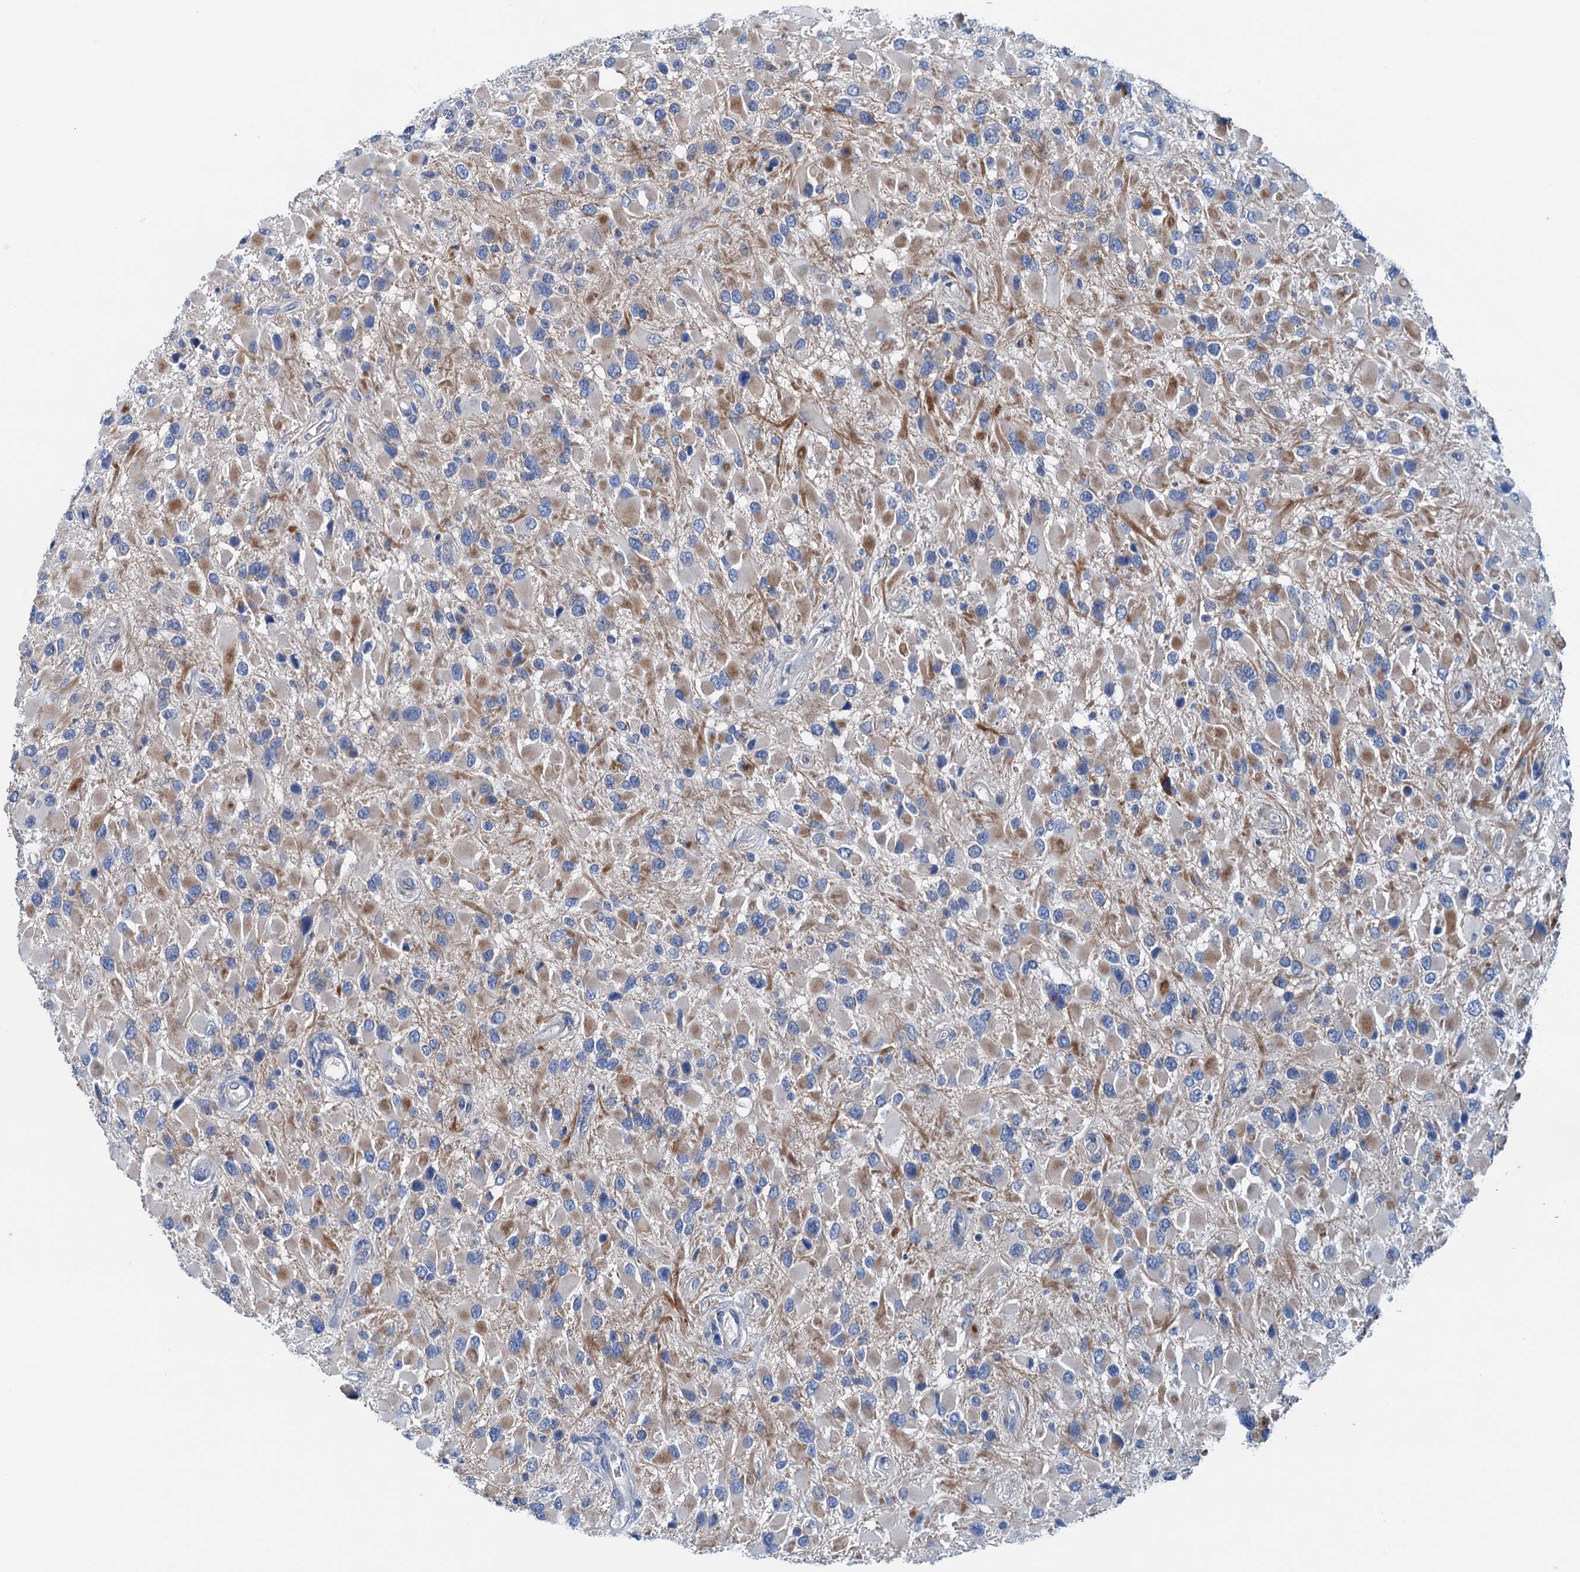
{"staining": {"intensity": "negative", "quantity": "none", "location": "none"}, "tissue": "glioma", "cell_type": "Tumor cells", "image_type": "cancer", "snomed": [{"axis": "morphology", "description": "Glioma, malignant, High grade"}, {"axis": "topography", "description": "Brain"}], "caption": "Micrograph shows no protein staining in tumor cells of glioma tissue.", "gene": "ELAC1", "patient": {"sex": "male", "age": 53}}